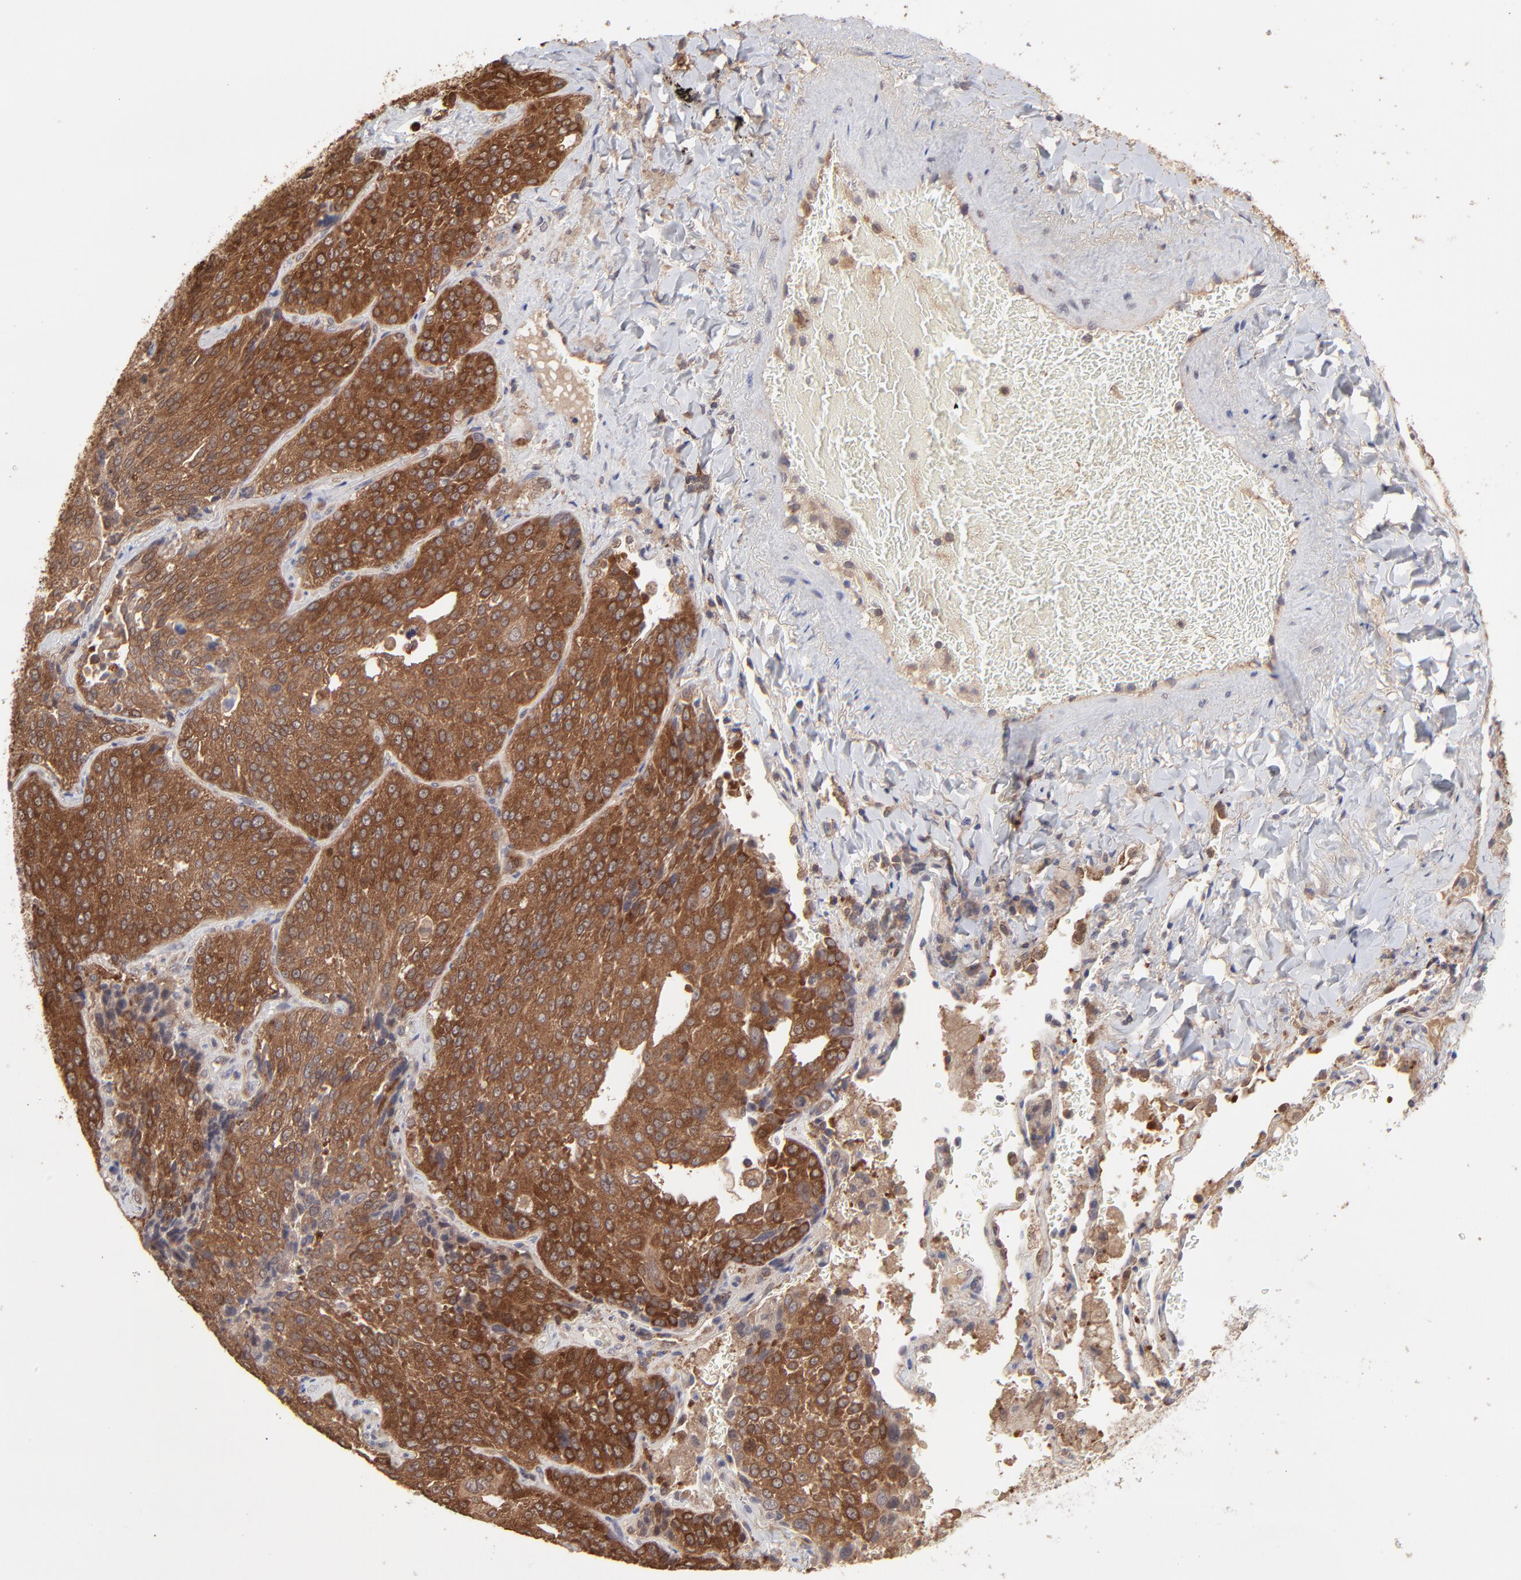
{"staining": {"intensity": "strong", "quantity": ">75%", "location": "cytoplasmic/membranous"}, "tissue": "lung cancer", "cell_type": "Tumor cells", "image_type": "cancer", "snomed": [{"axis": "morphology", "description": "Squamous cell carcinoma, NOS"}, {"axis": "topography", "description": "Lung"}], "caption": "Strong cytoplasmic/membranous positivity is appreciated in about >75% of tumor cells in lung squamous cell carcinoma. (DAB (3,3'-diaminobenzidine) = brown stain, brightfield microscopy at high magnification).", "gene": "GART", "patient": {"sex": "male", "age": 54}}